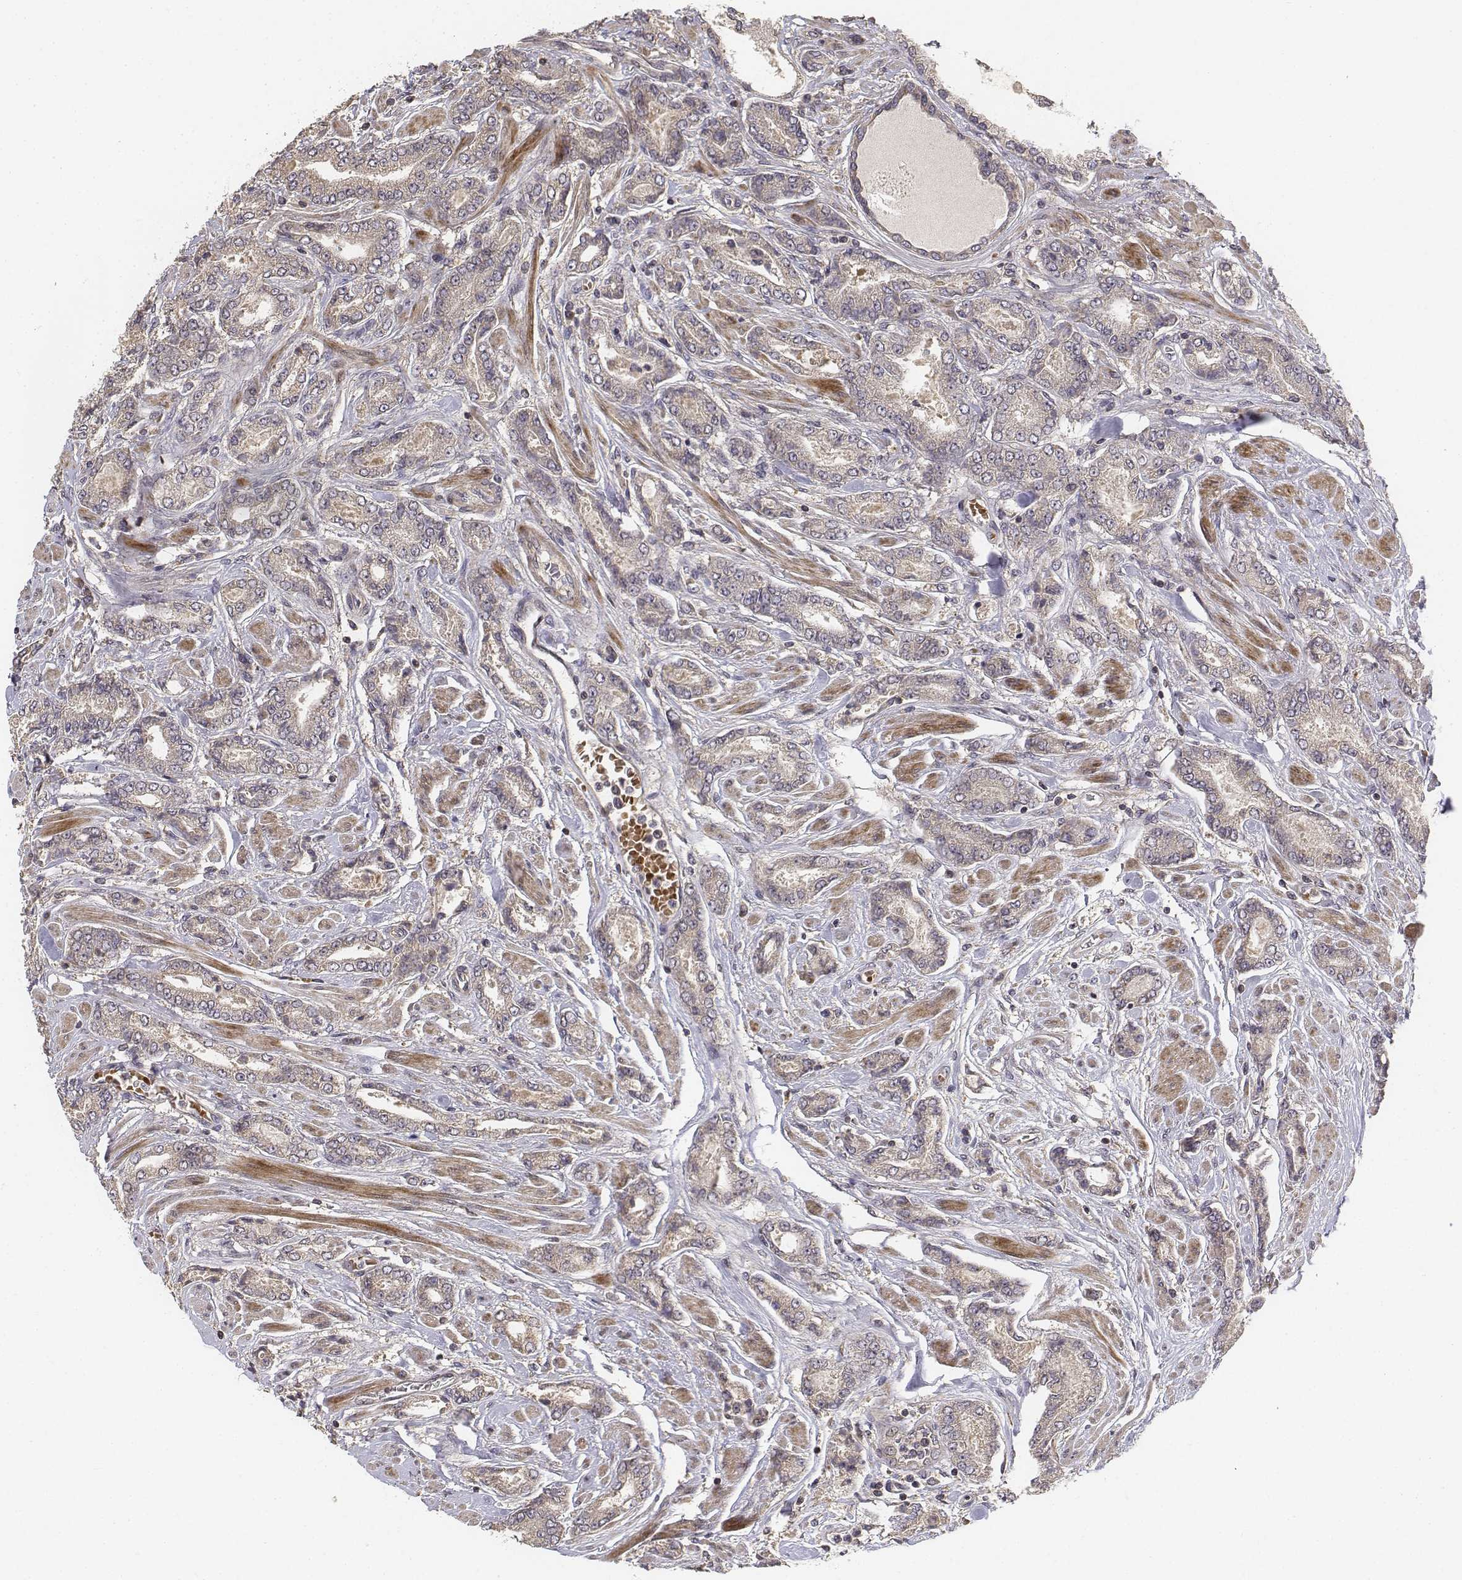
{"staining": {"intensity": "negative", "quantity": "none", "location": "none"}, "tissue": "prostate cancer", "cell_type": "Tumor cells", "image_type": "cancer", "snomed": [{"axis": "morphology", "description": "Adenocarcinoma, NOS"}, {"axis": "topography", "description": "Prostate"}], "caption": "Tumor cells show no significant protein staining in adenocarcinoma (prostate).", "gene": "FBXO21", "patient": {"sex": "male", "age": 64}}